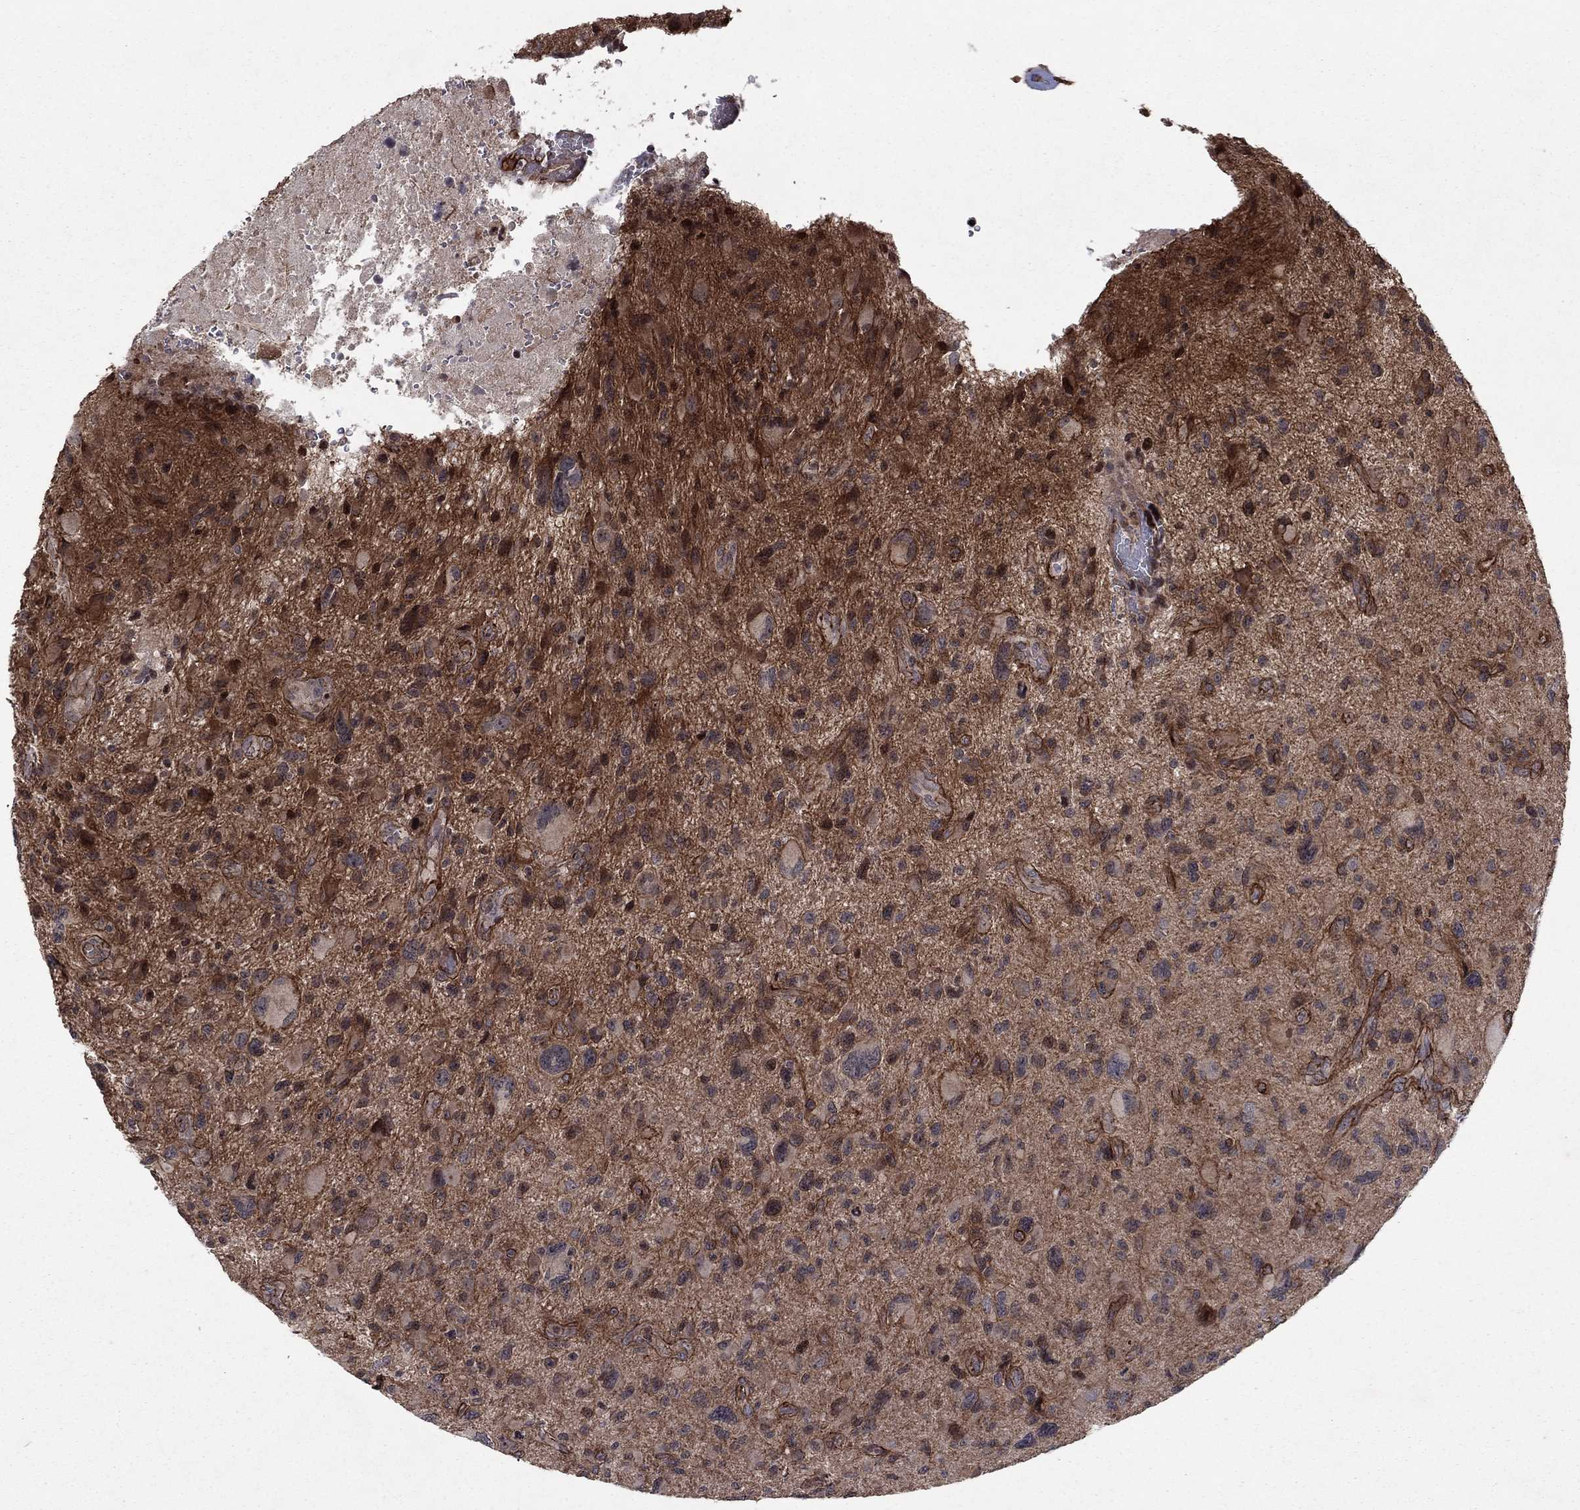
{"staining": {"intensity": "strong", "quantity": "25%-75%", "location": "cytoplasmic/membranous"}, "tissue": "glioma", "cell_type": "Tumor cells", "image_type": "cancer", "snomed": [{"axis": "morphology", "description": "Glioma, malignant, NOS"}, {"axis": "morphology", "description": "Glioma, malignant, High grade"}, {"axis": "topography", "description": "Brain"}], "caption": "A brown stain highlights strong cytoplasmic/membranous expression of a protein in human glioma (malignant) tumor cells.", "gene": "SORBS1", "patient": {"sex": "female", "age": 71}}